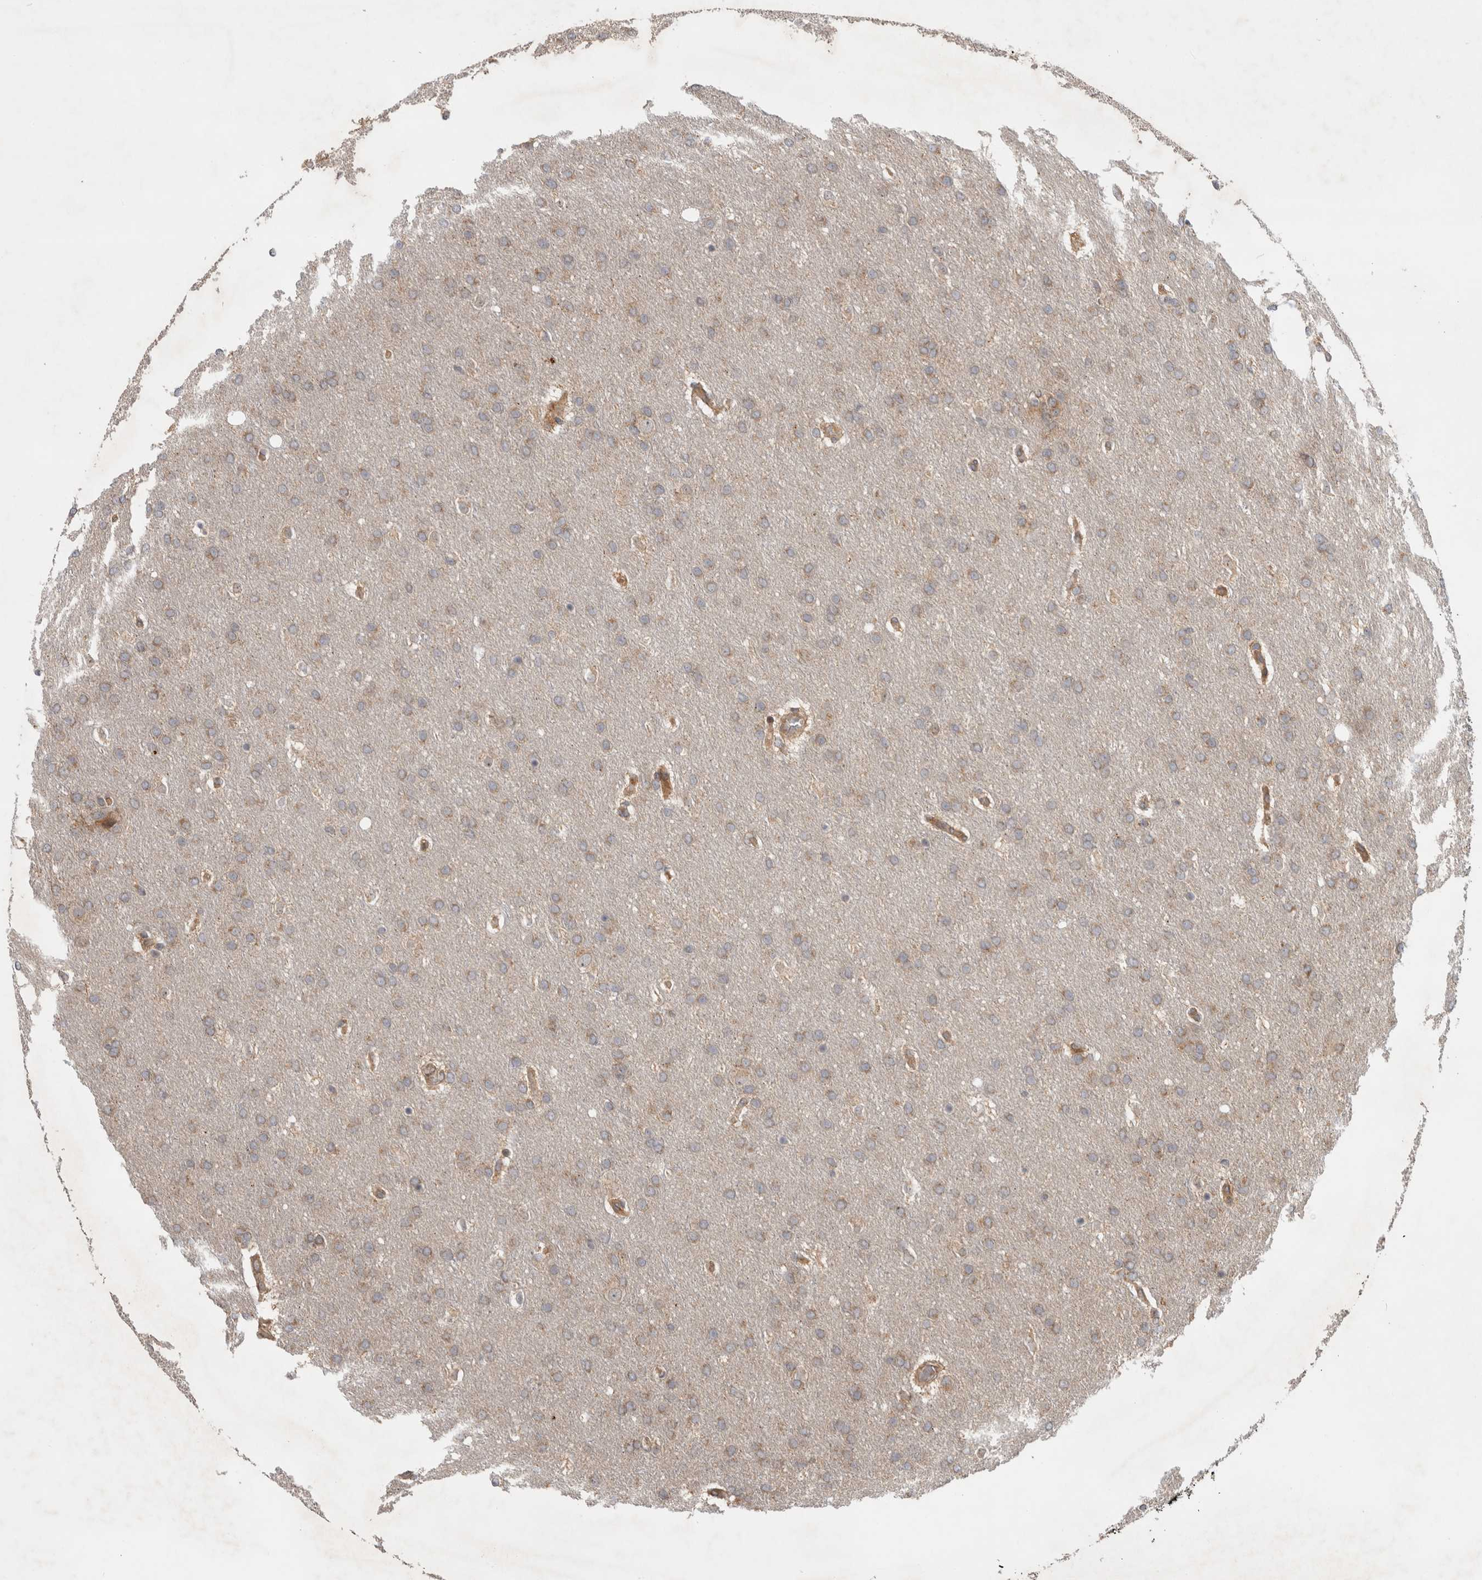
{"staining": {"intensity": "weak", "quantity": ">75%", "location": "cytoplasmic/membranous"}, "tissue": "glioma", "cell_type": "Tumor cells", "image_type": "cancer", "snomed": [{"axis": "morphology", "description": "Glioma, malignant, Low grade"}, {"axis": "topography", "description": "Brain"}], "caption": "The immunohistochemical stain highlights weak cytoplasmic/membranous positivity in tumor cells of malignant low-grade glioma tissue.", "gene": "TUBD1", "patient": {"sex": "female", "age": 37}}